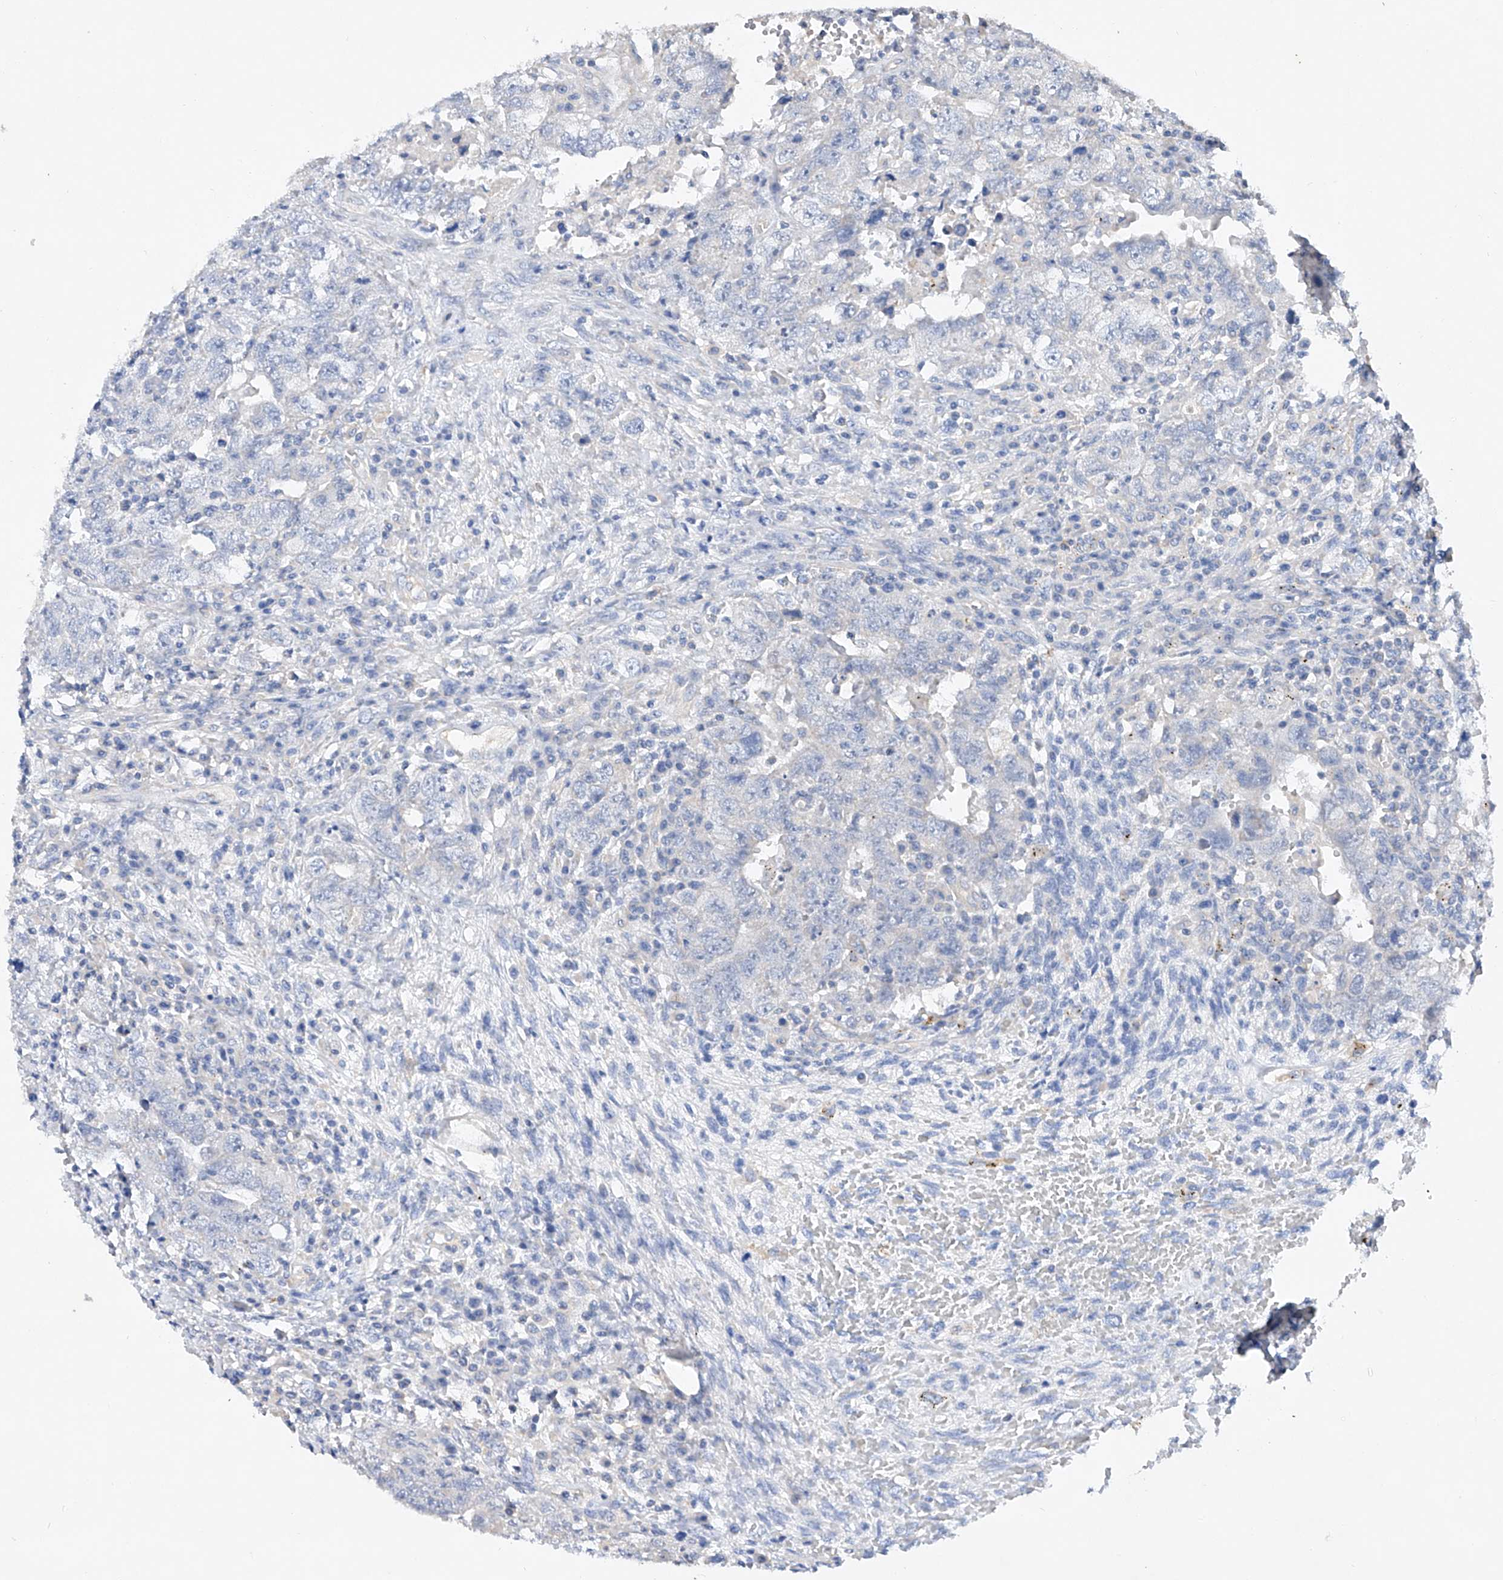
{"staining": {"intensity": "negative", "quantity": "none", "location": "none"}, "tissue": "testis cancer", "cell_type": "Tumor cells", "image_type": "cancer", "snomed": [{"axis": "morphology", "description": "Carcinoma, Embryonal, NOS"}, {"axis": "topography", "description": "Testis"}], "caption": "DAB immunohistochemical staining of testis cancer (embryonal carcinoma) exhibits no significant expression in tumor cells.", "gene": "AMD1", "patient": {"sex": "male", "age": 26}}